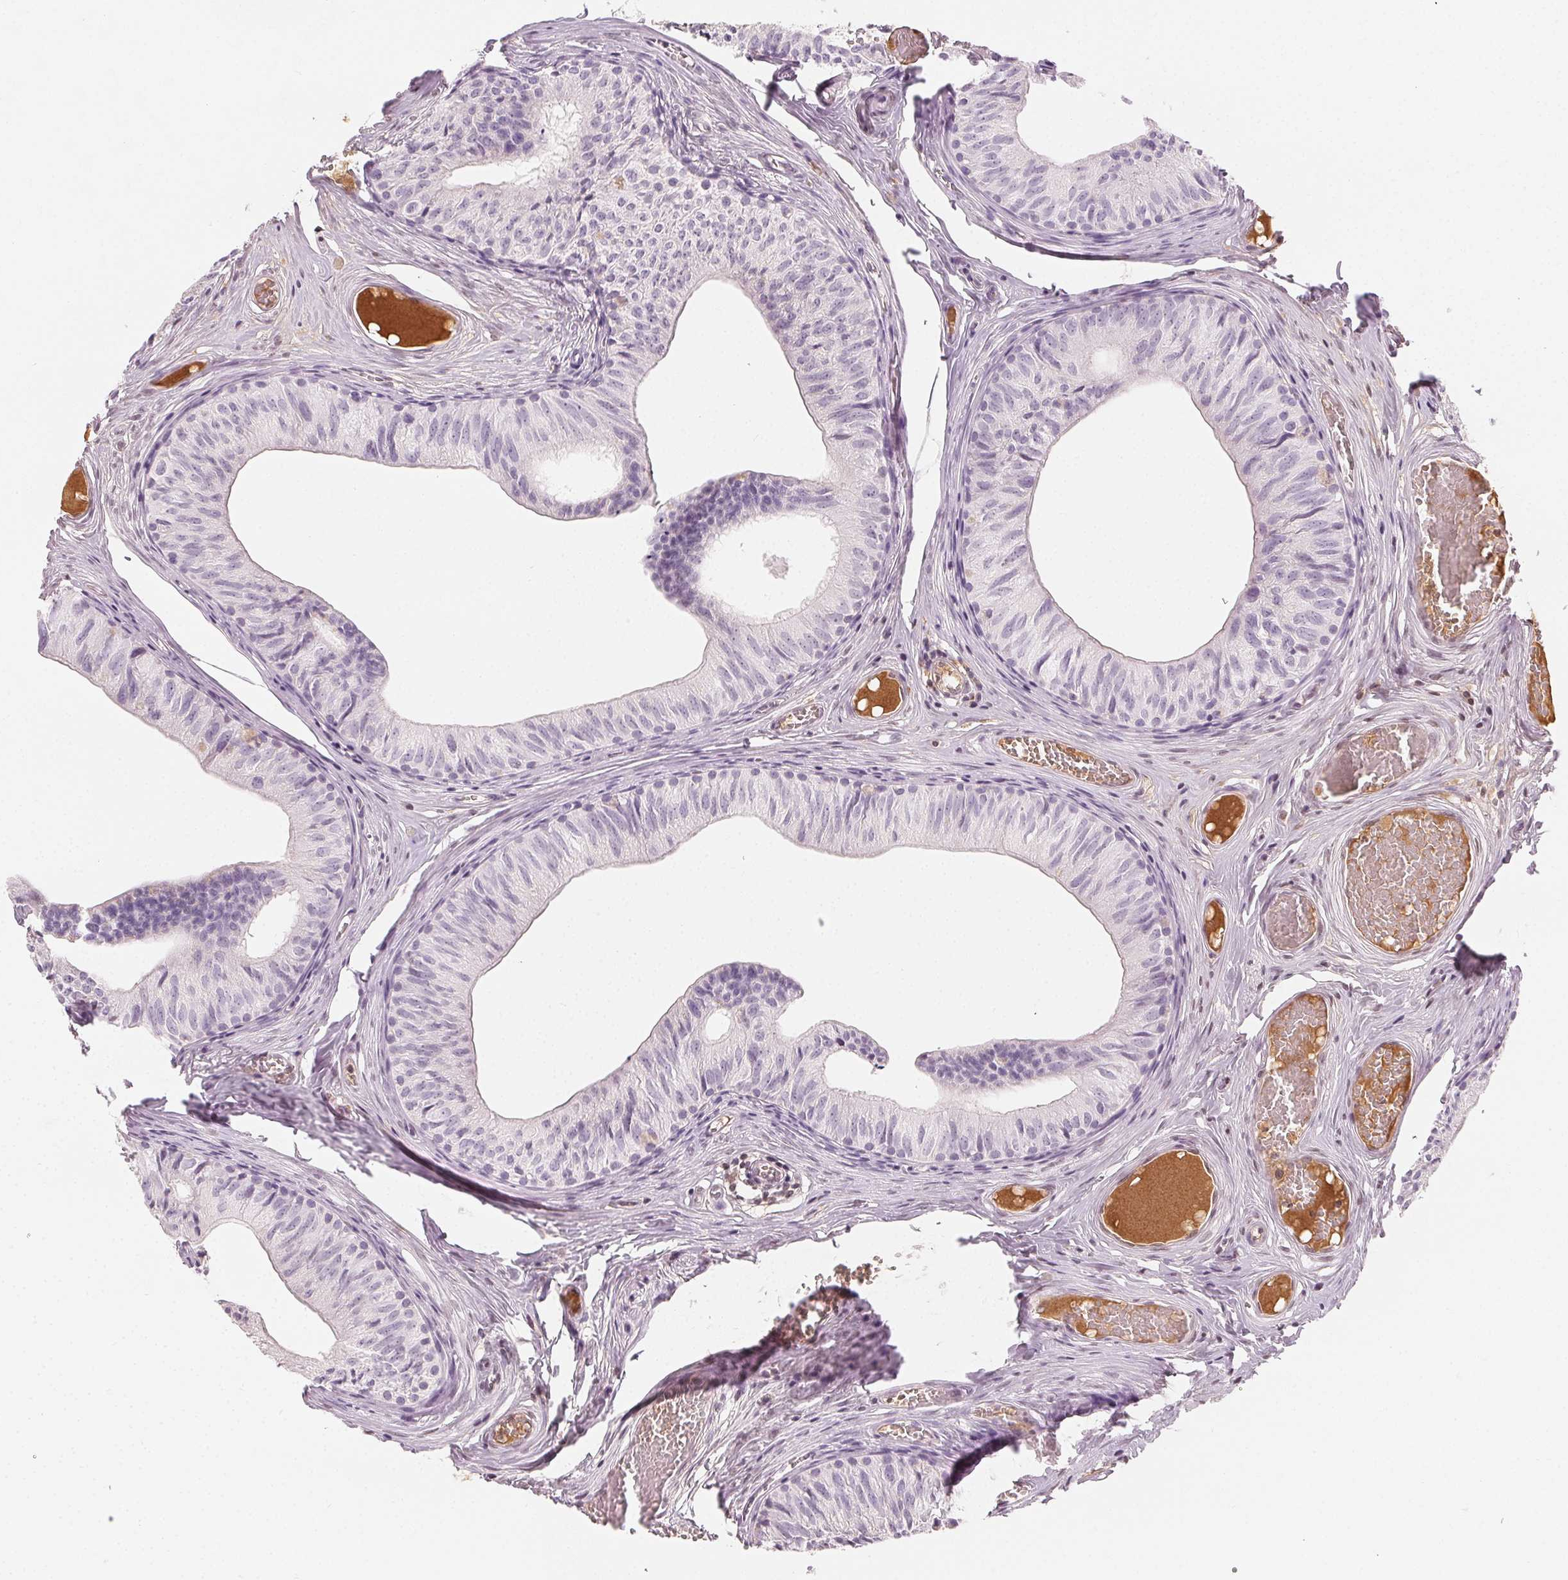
{"staining": {"intensity": "negative", "quantity": "none", "location": "none"}, "tissue": "epididymis", "cell_type": "Glandular cells", "image_type": "normal", "snomed": [{"axis": "morphology", "description": "Normal tissue, NOS"}, {"axis": "topography", "description": "Epididymis"}], "caption": "High magnification brightfield microscopy of benign epididymis stained with DAB (3,3'-diaminobenzidine) (brown) and counterstained with hematoxylin (blue): glandular cells show no significant expression. Brightfield microscopy of IHC stained with DAB (3,3'-diaminobenzidine) (brown) and hematoxylin (blue), captured at high magnification.", "gene": "AFM", "patient": {"sex": "male", "age": 25}}